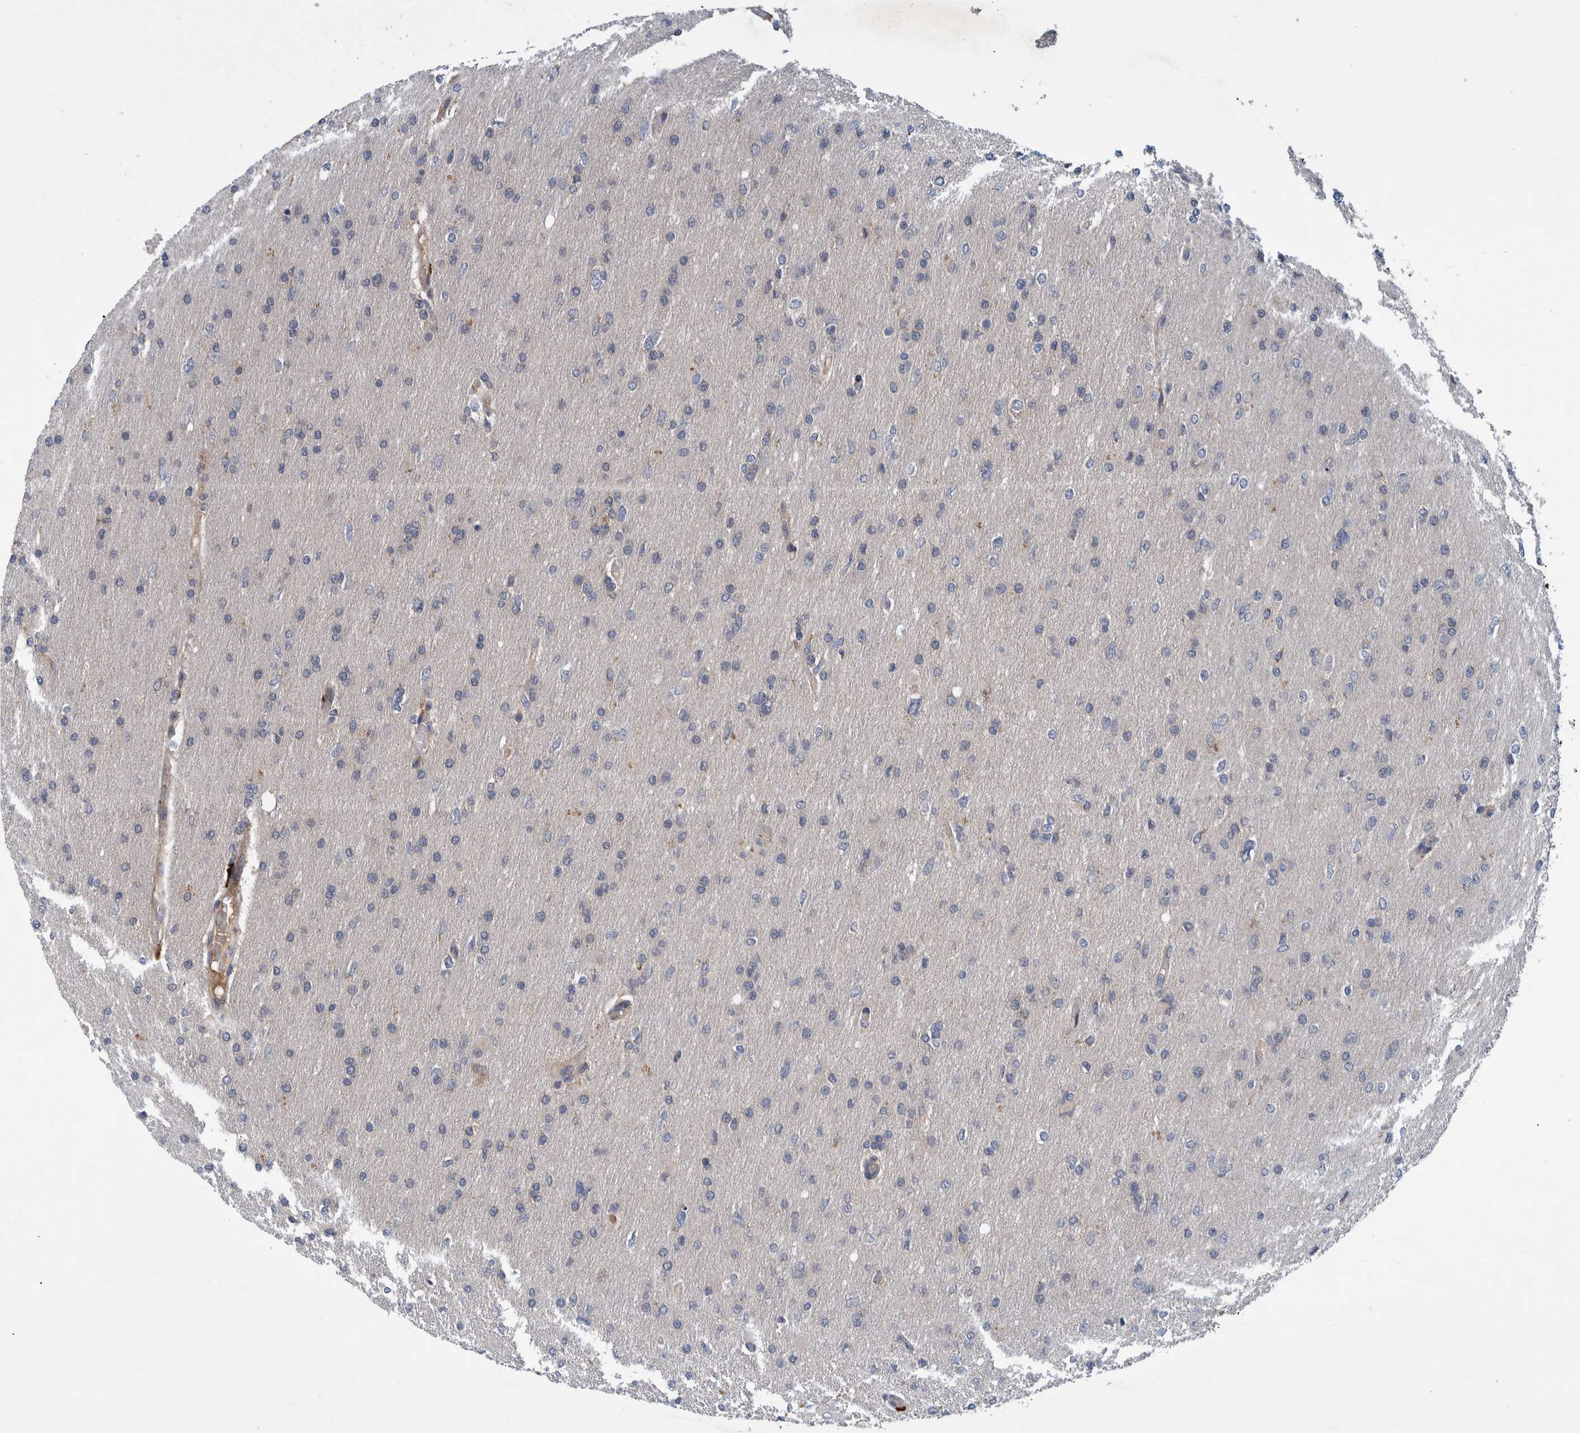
{"staining": {"intensity": "negative", "quantity": "none", "location": "none"}, "tissue": "glioma", "cell_type": "Tumor cells", "image_type": "cancer", "snomed": [{"axis": "morphology", "description": "Glioma, malignant, High grade"}, {"axis": "topography", "description": "Cerebral cortex"}], "caption": "The histopathology image displays no staining of tumor cells in malignant glioma (high-grade). (Brightfield microscopy of DAB (3,3'-diaminobenzidine) immunohistochemistry at high magnification).", "gene": "ITIH3", "patient": {"sex": "female", "age": 36}}